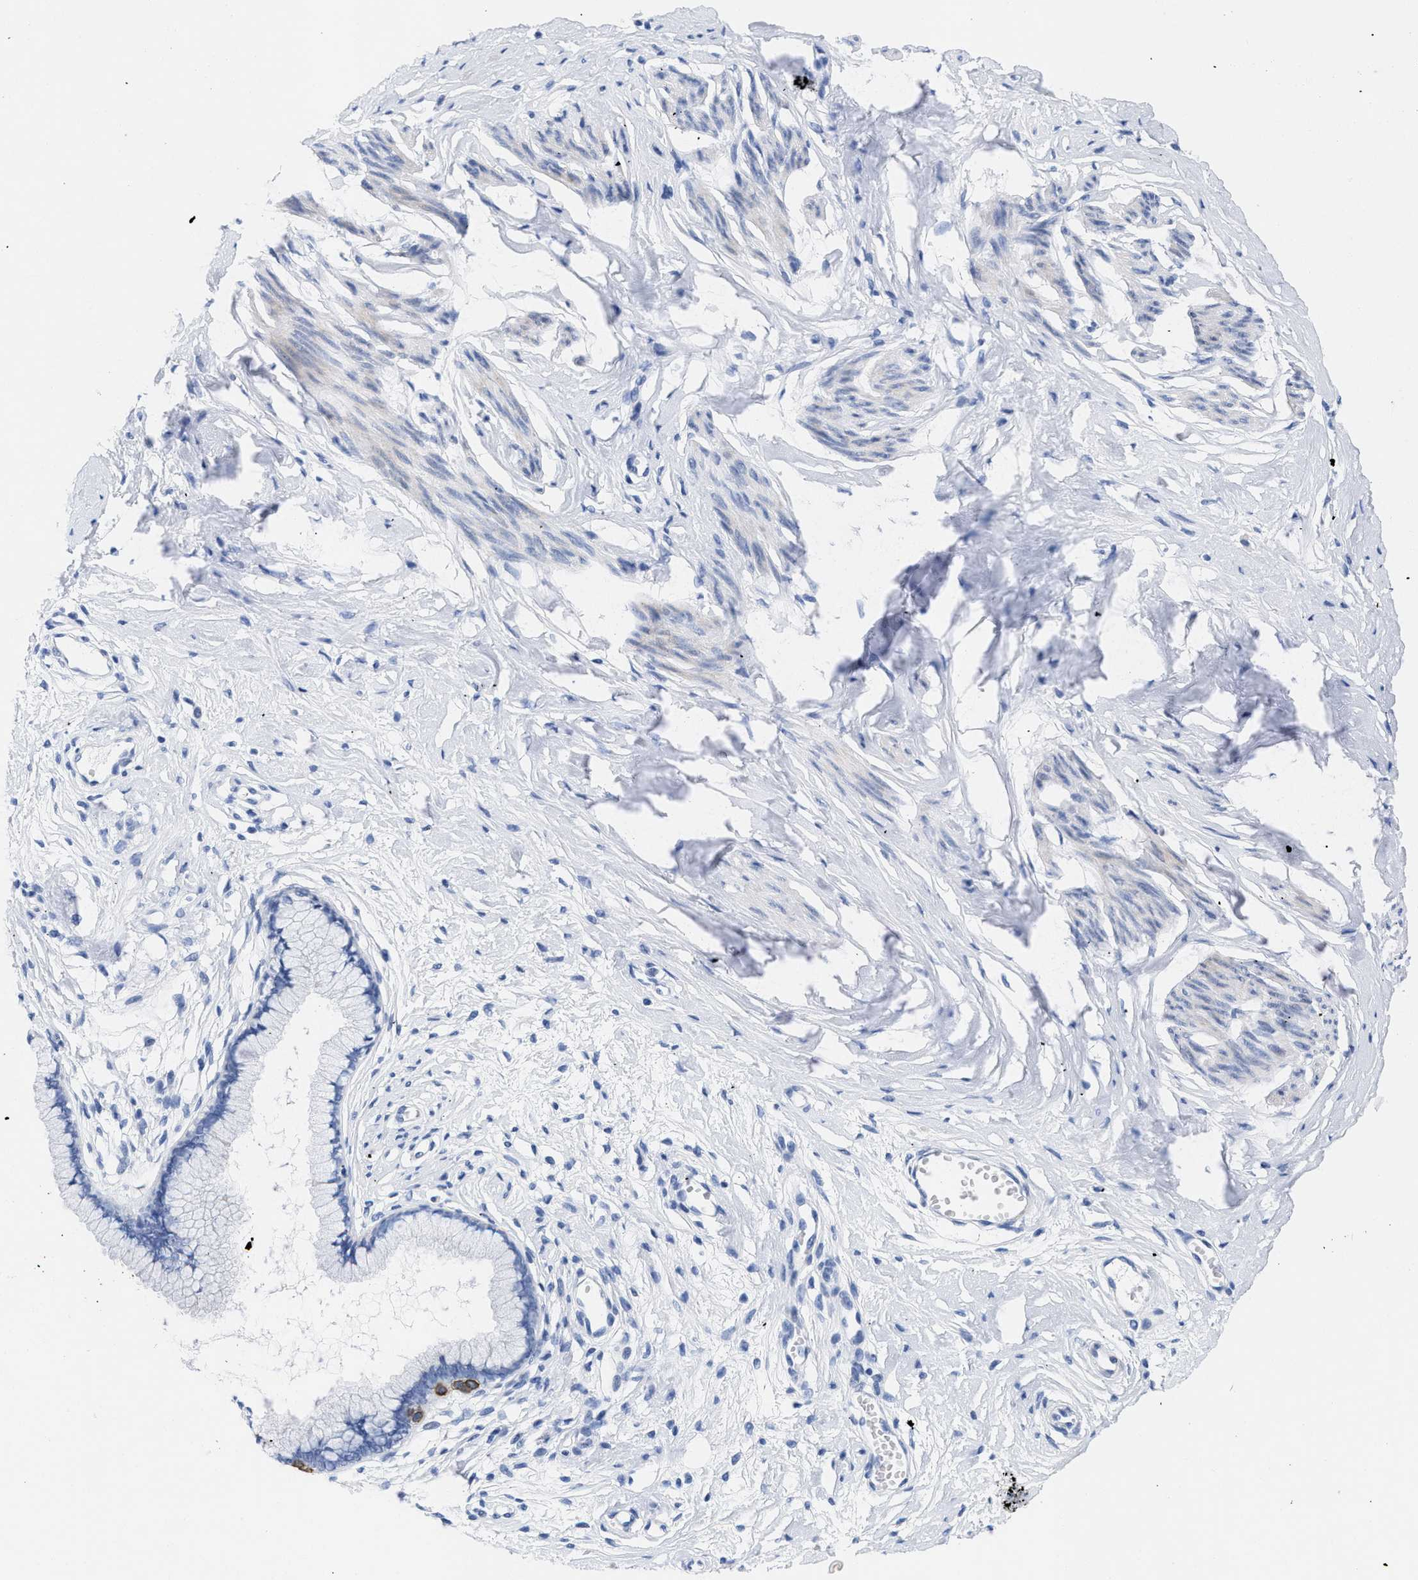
{"staining": {"intensity": "negative", "quantity": "none", "location": "none"}, "tissue": "cervix", "cell_type": "Glandular cells", "image_type": "normal", "snomed": [{"axis": "morphology", "description": "Normal tissue, NOS"}, {"axis": "topography", "description": "Cervix"}], "caption": "Immunohistochemistry histopathology image of benign cervix: cervix stained with DAB demonstrates no significant protein expression in glandular cells.", "gene": "DUSP26", "patient": {"sex": "female", "age": 65}}